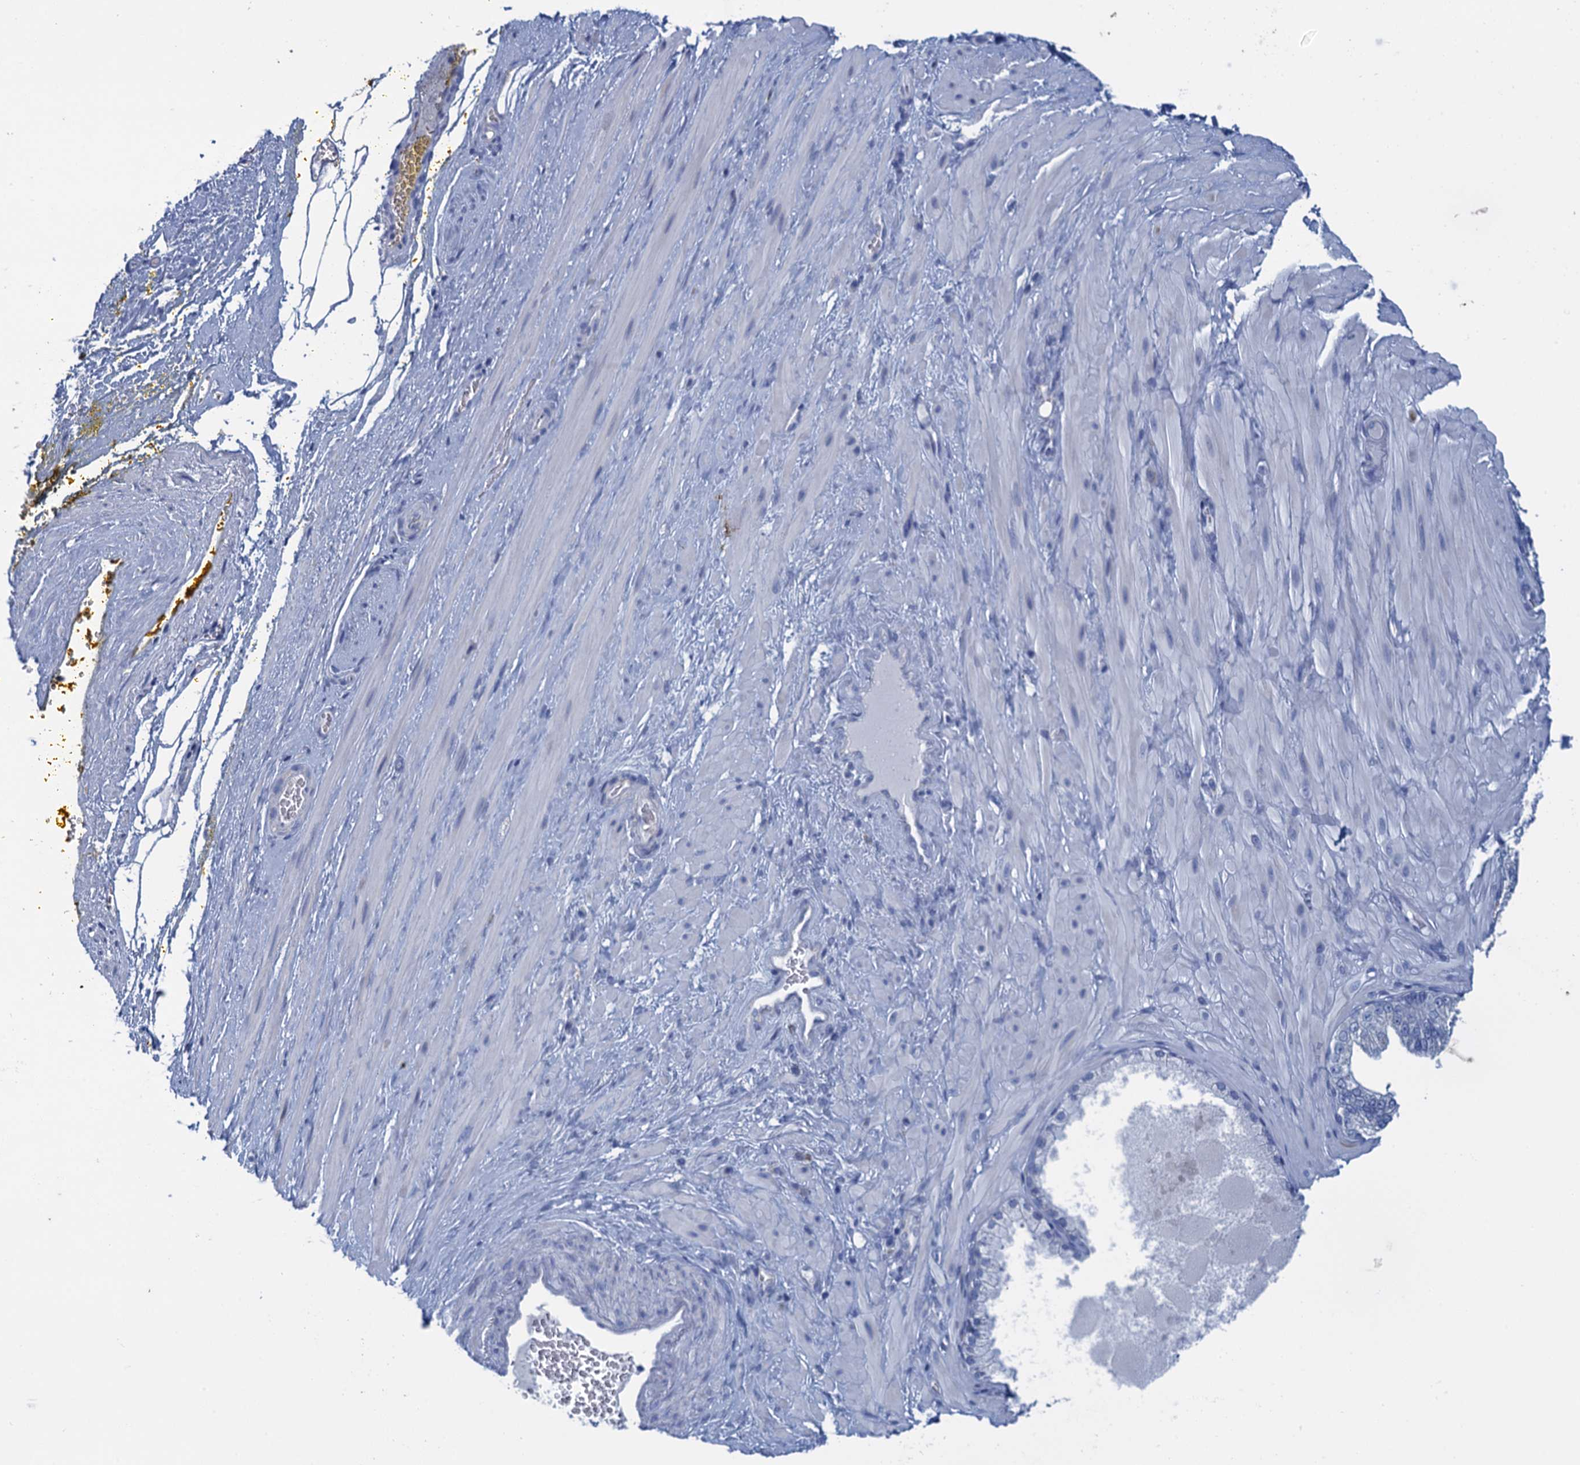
{"staining": {"intensity": "negative", "quantity": "none", "location": "none"}, "tissue": "adipose tissue", "cell_type": "Adipocytes", "image_type": "normal", "snomed": [{"axis": "morphology", "description": "Normal tissue, NOS"}, {"axis": "morphology", "description": "Adenocarcinoma, Low grade"}, {"axis": "topography", "description": "Prostate"}, {"axis": "topography", "description": "Peripheral nerve tissue"}], "caption": "The image displays no staining of adipocytes in unremarkable adipose tissue.", "gene": "SCEL", "patient": {"sex": "male", "age": 63}}